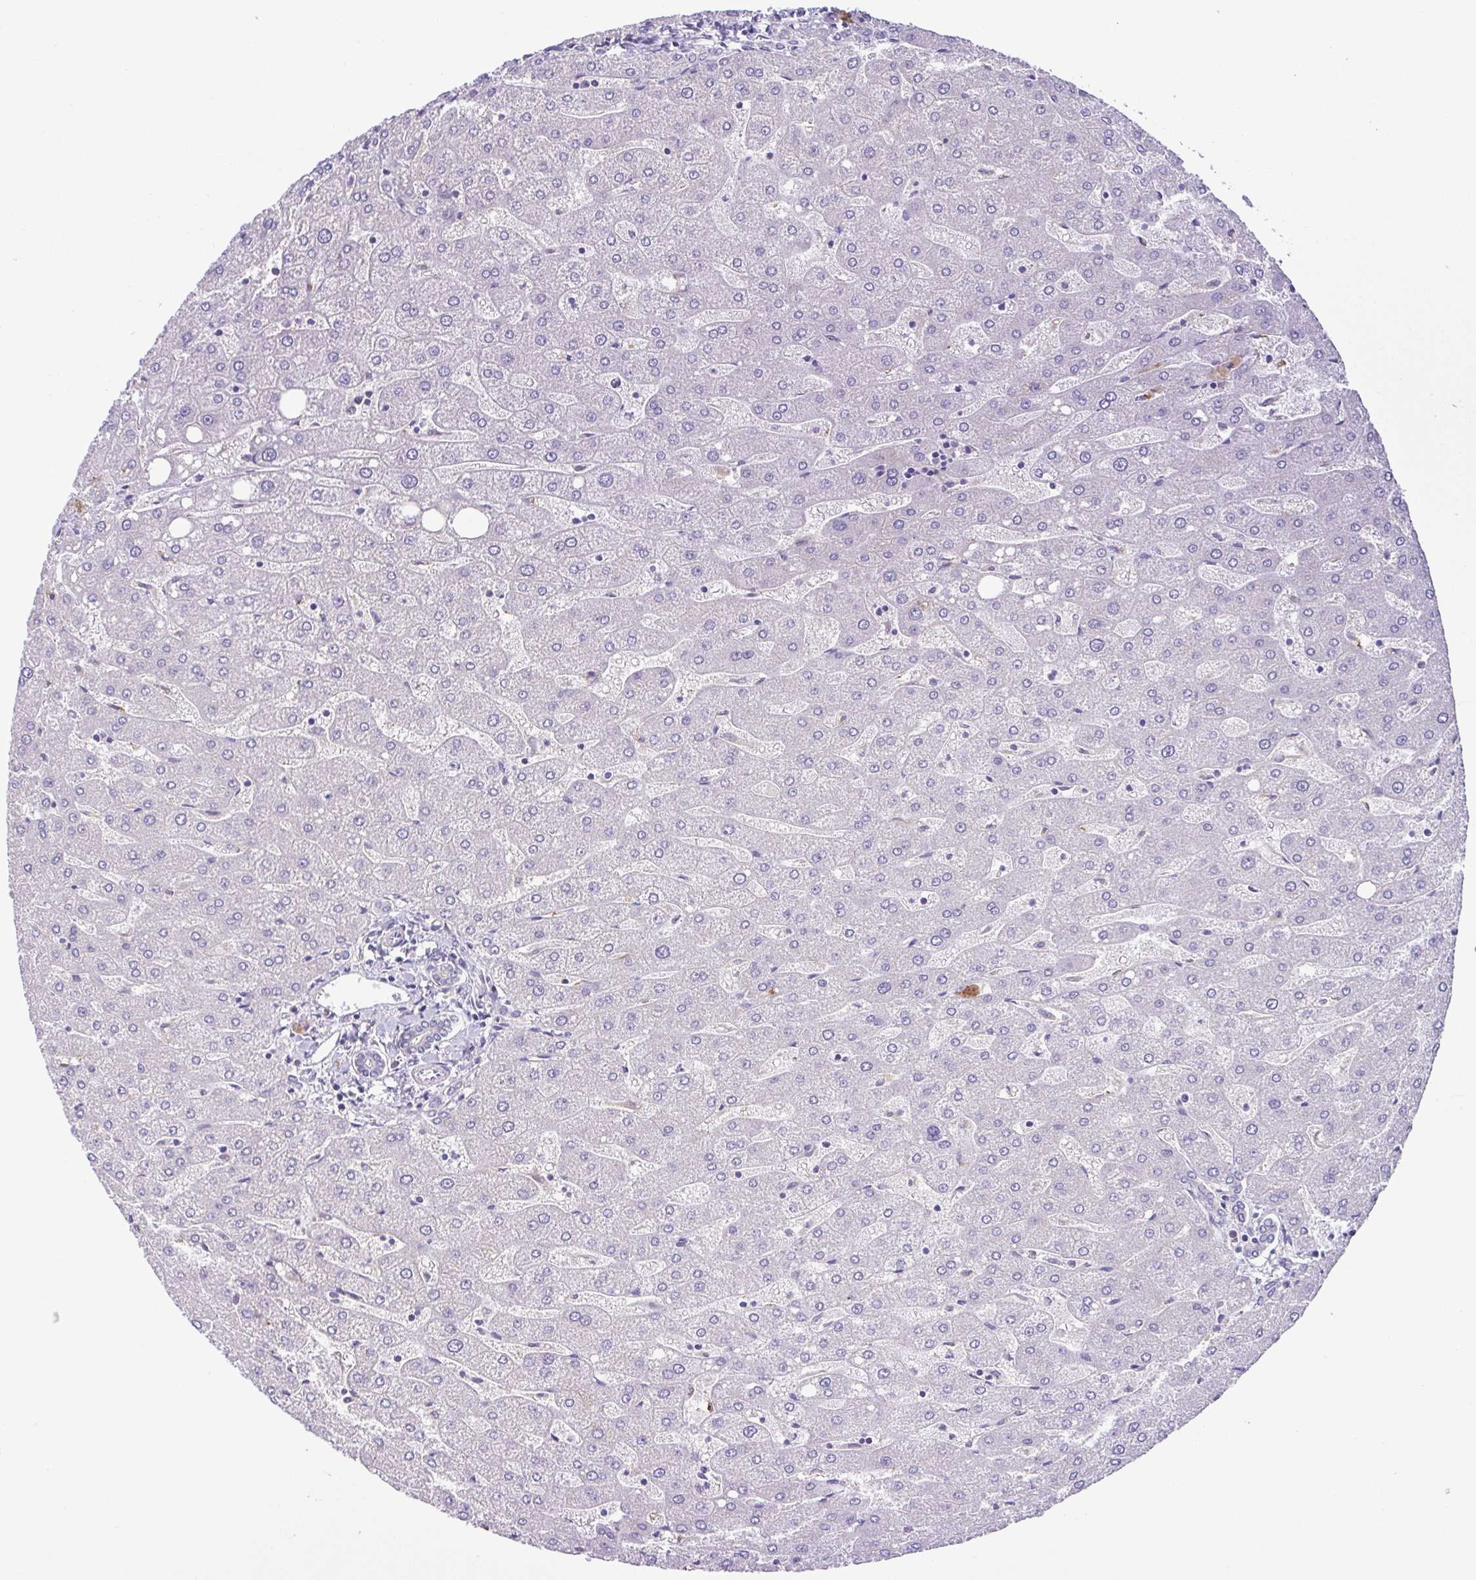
{"staining": {"intensity": "negative", "quantity": "none", "location": "none"}, "tissue": "liver", "cell_type": "Cholangiocytes", "image_type": "normal", "snomed": [{"axis": "morphology", "description": "Normal tissue, NOS"}, {"axis": "topography", "description": "Liver"}], "caption": "An IHC photomicrograph of benign liver is shown. There is no staining in cholangiocytes of liver. (DAB immunohistochemistry (IHC), high magnification).", "gene": "UBE2Q1", "patient": {"sex": "male", "age": 67}}